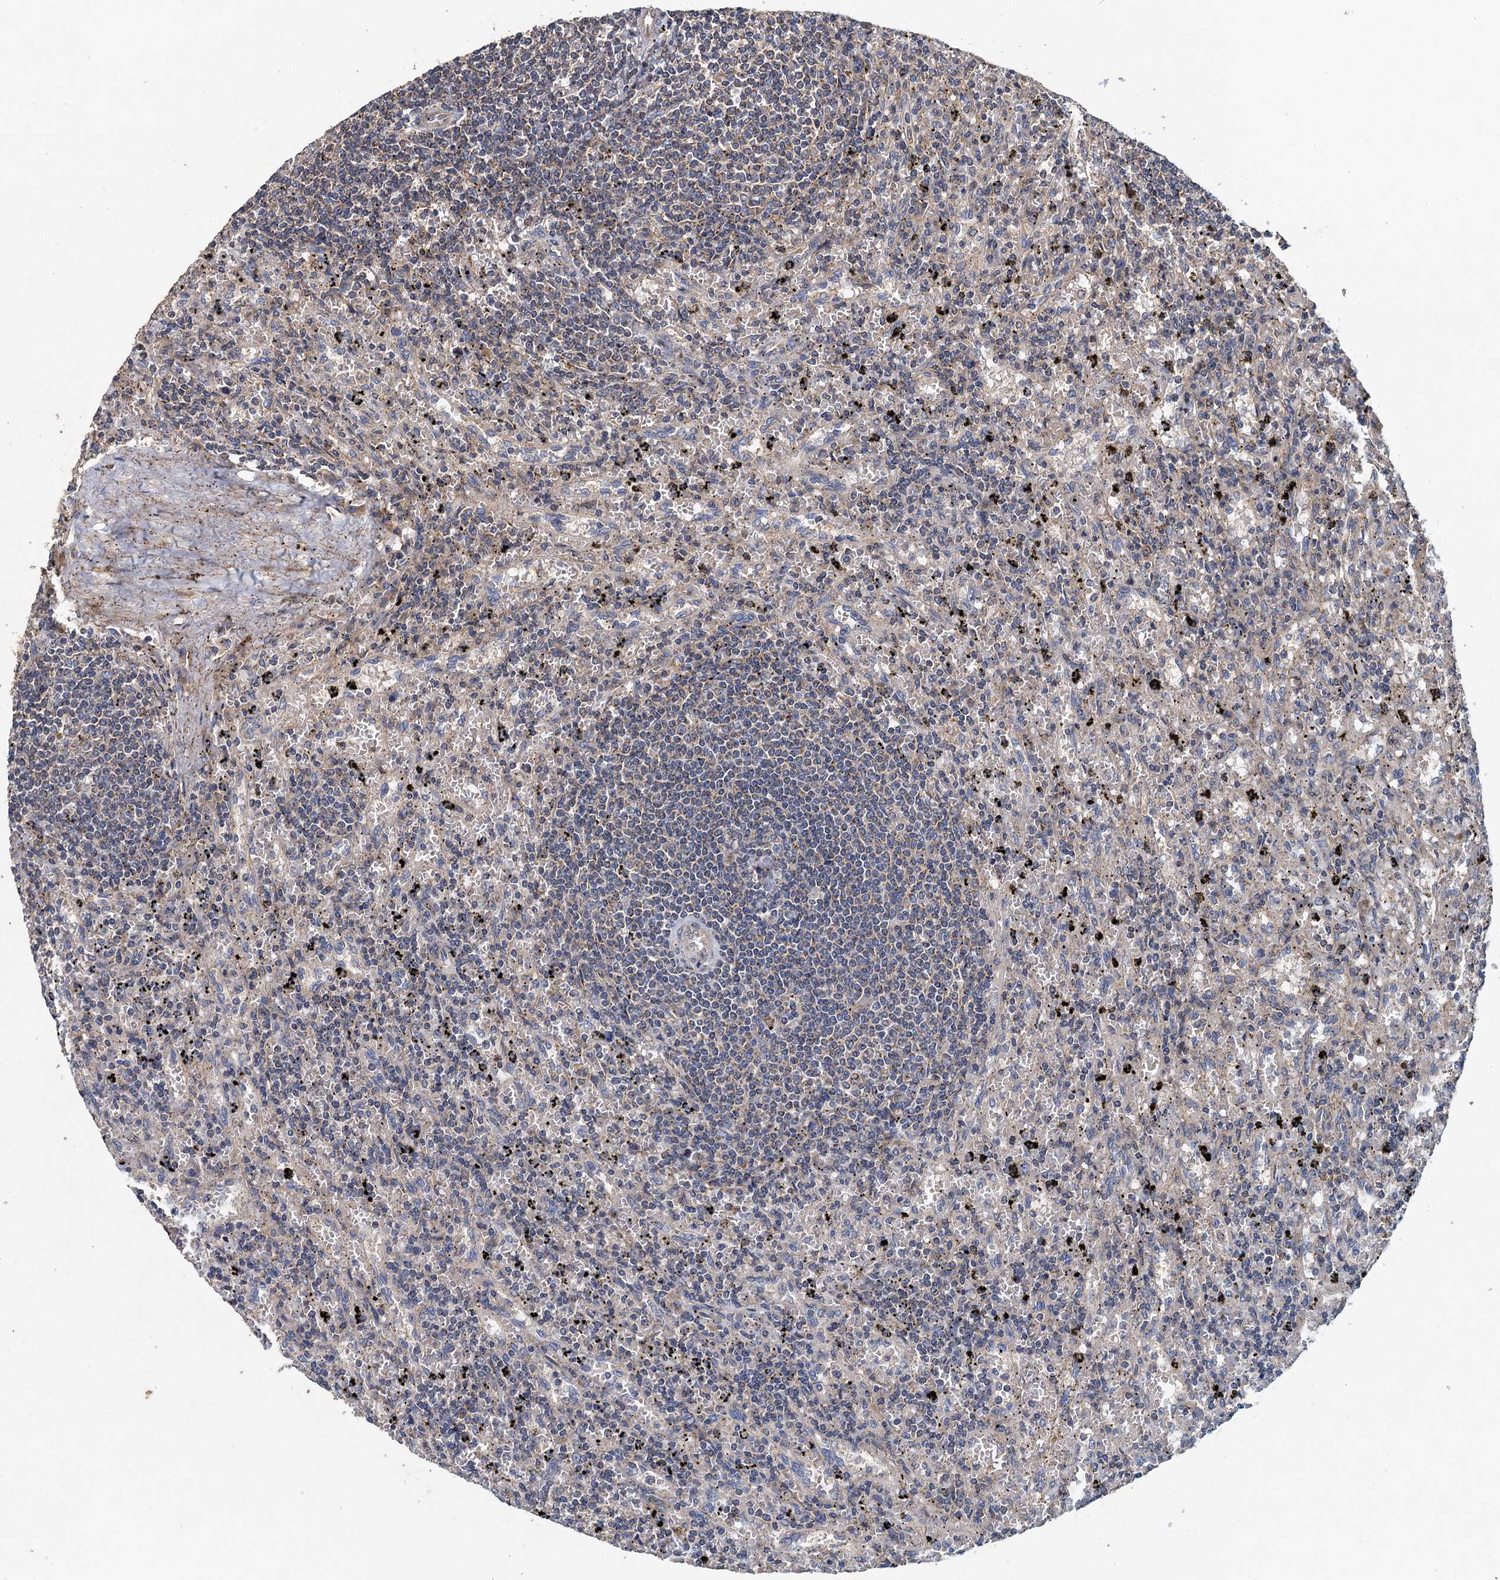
{"staining": {"intensity": "weak", "quantity": "25%-75%", "location": "cytoplasmic/membranous"}, "tissue": "lymphoma", "cell_type": "Tumor cells", "image_type": "cancer", "snomed": [{"axis": "morphology", "description": "Malignant lymphoma, non-Hodgkin's type, Low grade"}, {"axis": "topography", "description": "Spleen"}], "caption": "Low-grade malignant lymphoma, non-Hodgkin's type stained with a protein marker displays weak staining in tumor cells.", "gene": "BCS1L", "patient": {"sex": "male", "age": 76}}